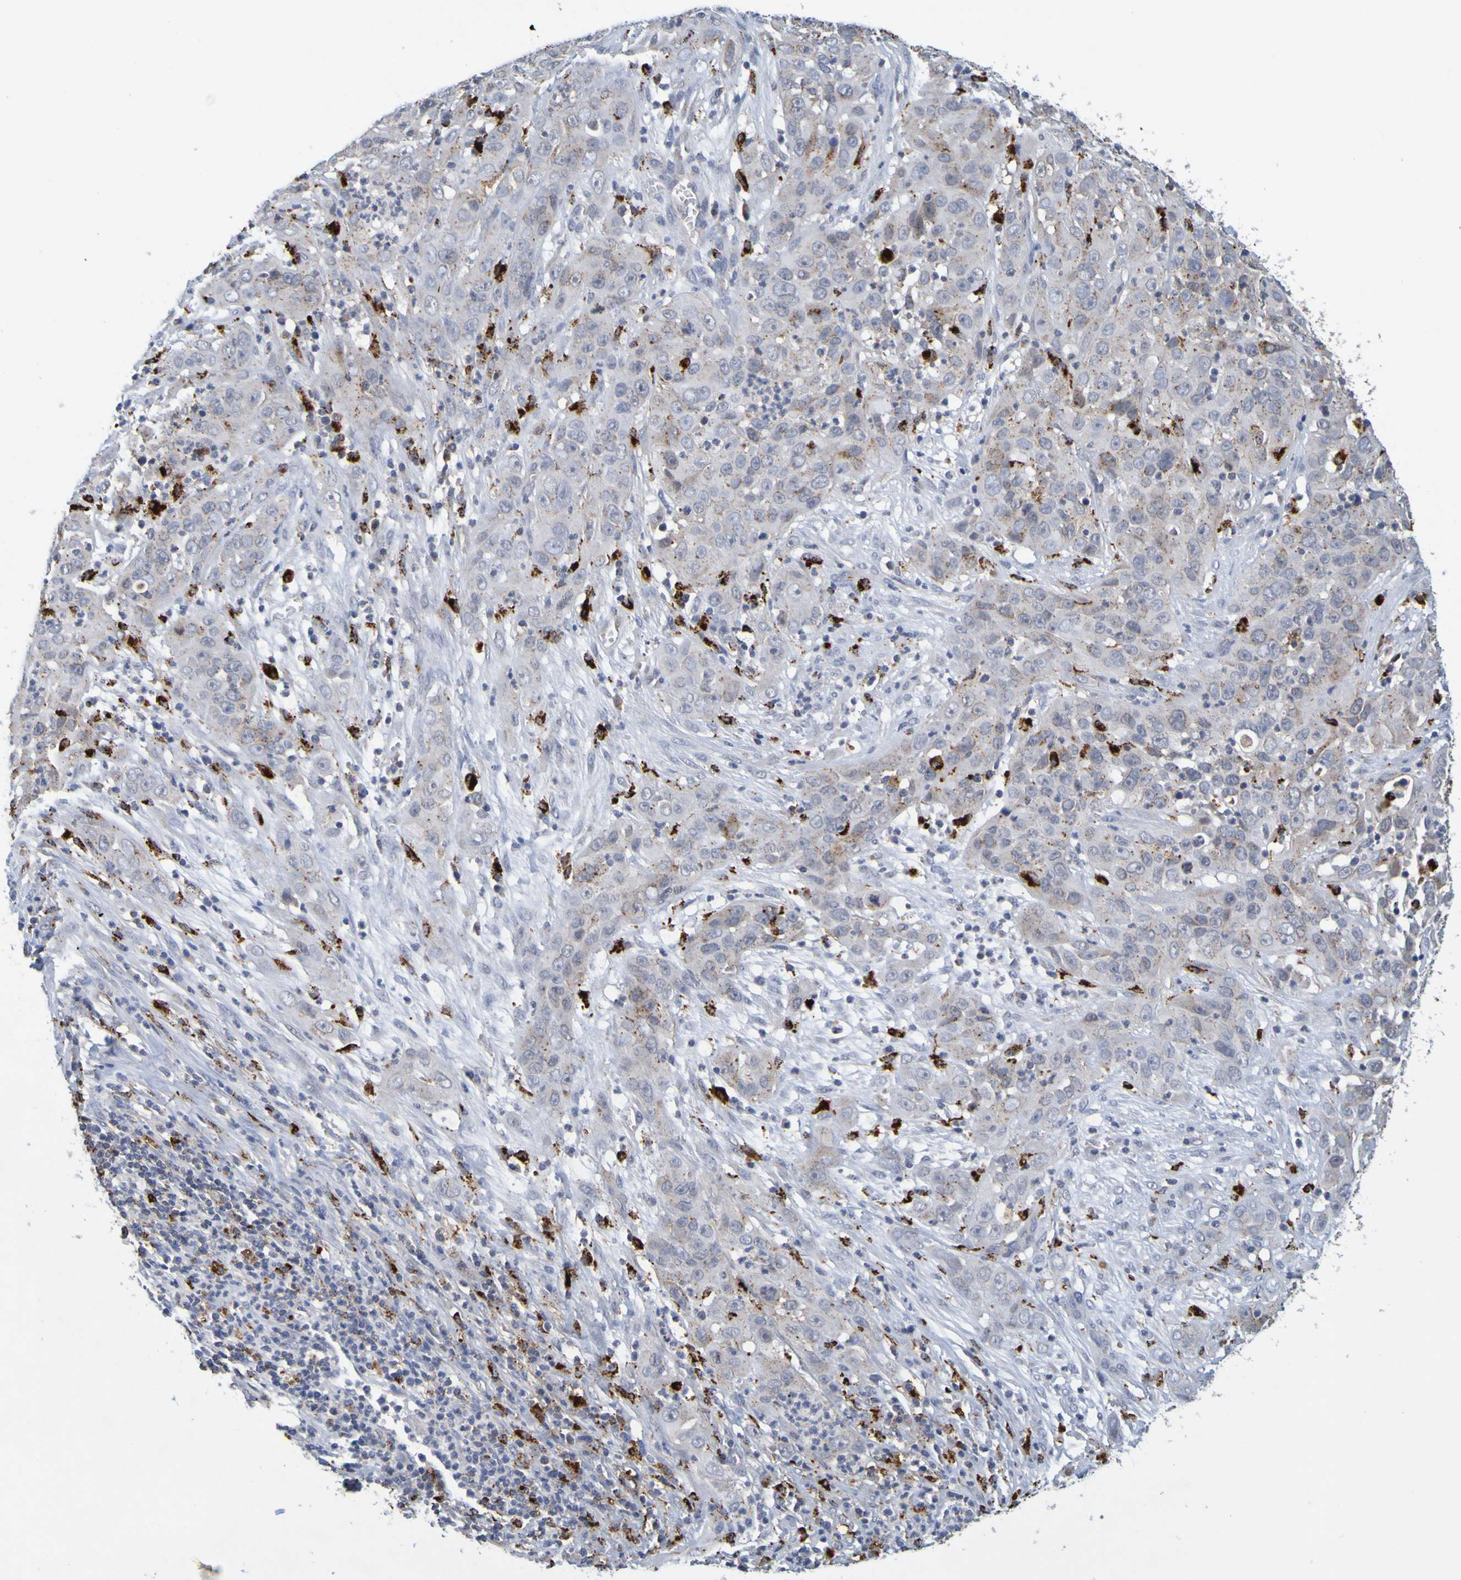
{"staining": {"intensity": "weak", "quantity": "25%-75%", "location": "cytoplasmic/membranous"}, "tissue": "cervical cancer", "cell_type": "Tumor cells", "image_type": "cancer", "snomed": [{"axis": "morphology", "description": "Squamous cell carcinoma, NOS"}, {"axis": "topography", "description": "Cervix"}], "caption": "Weak cytoplasmic/membranous protein staining is identified in approximately 25%-75% of tumor cells in cervical cancer.", "gene": "TPH1", "patient": {"sex": "female", "age": 32}}